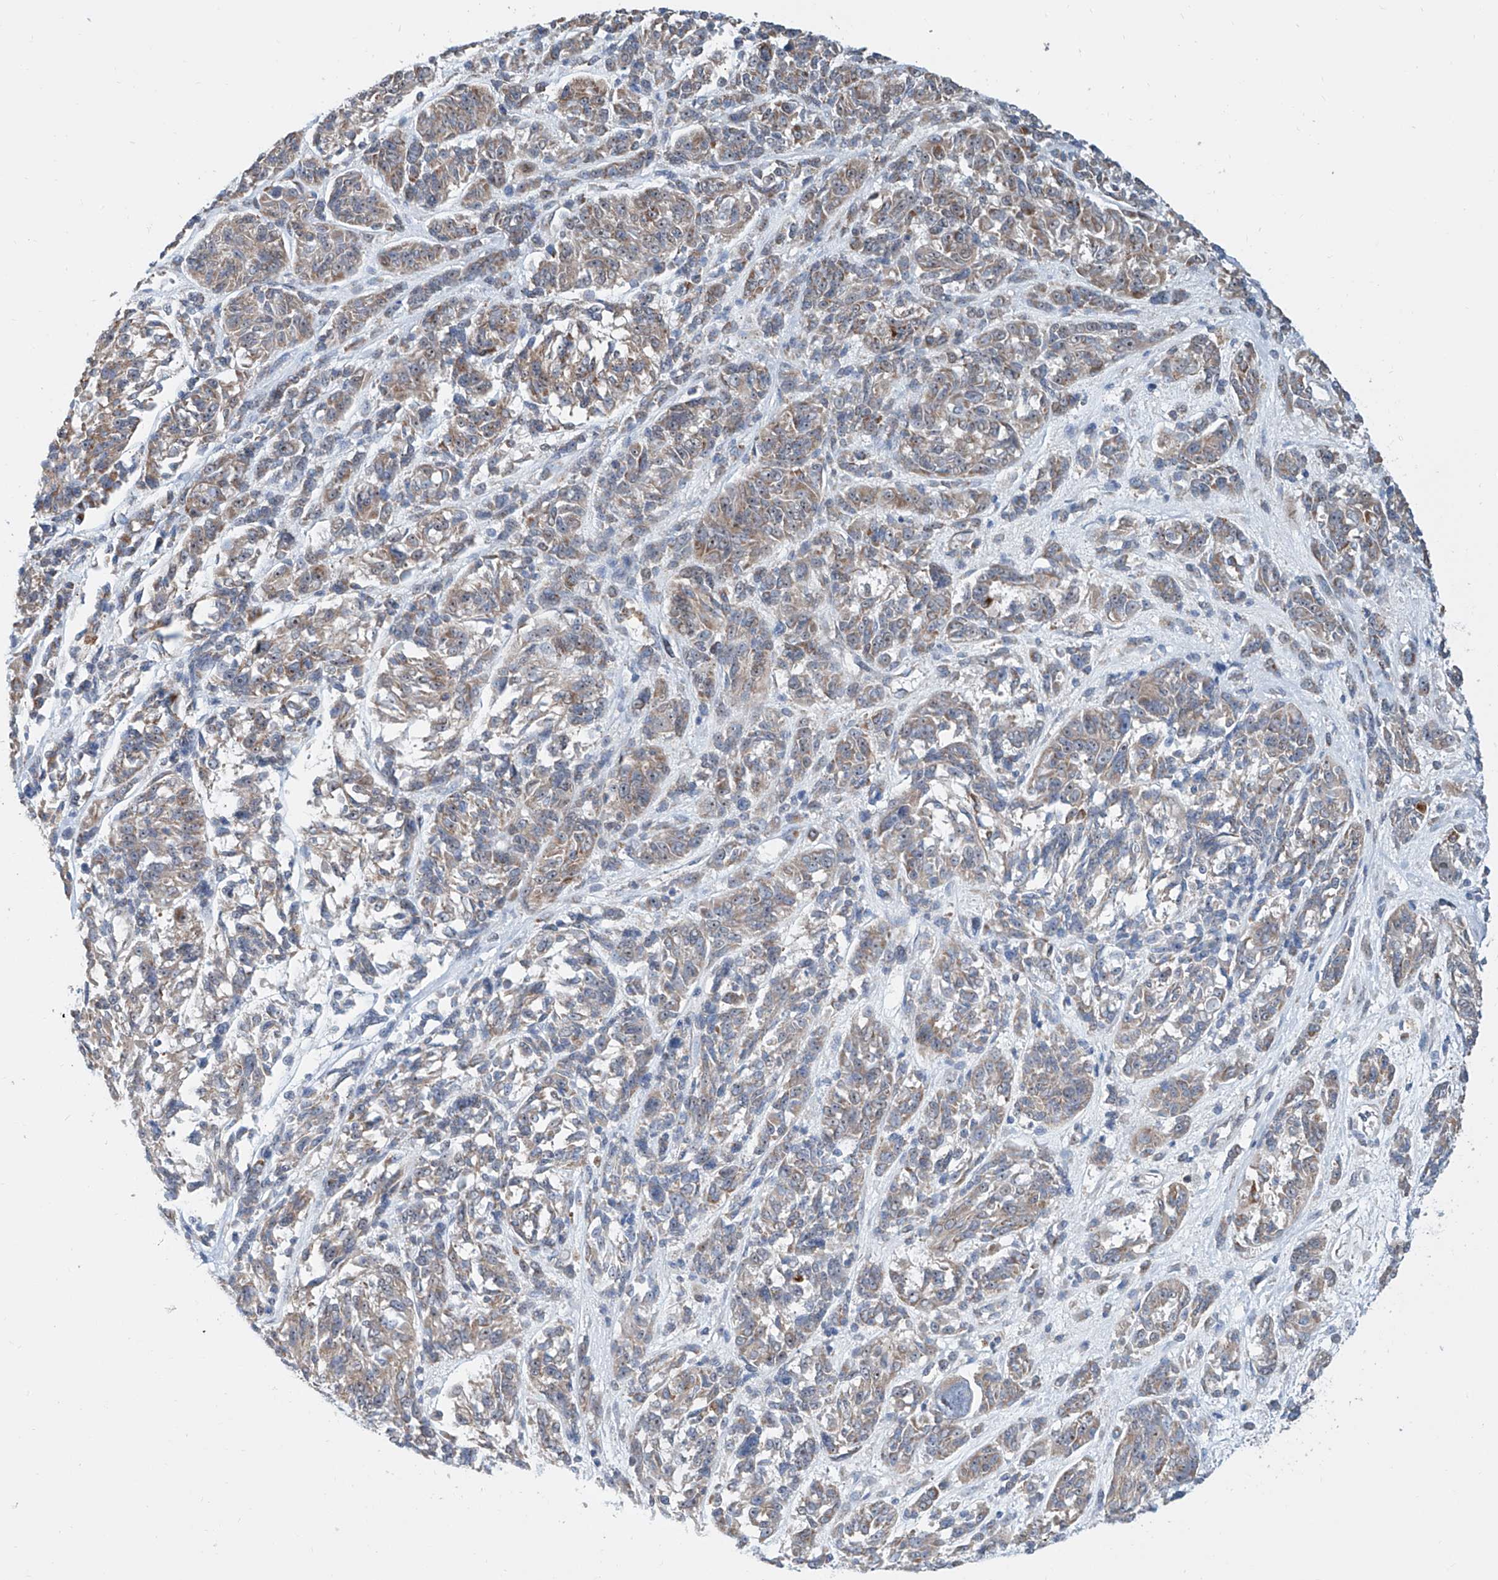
{"staining": {"intensity": "moderate", "quantity": ">75%", "location": "cytoplasmic/membranous,nuclear"}, "tissue": "melanoma", "cell_type": "Tumor cells", "image_type": "cancer", "snomed": [{"axis": "morphology", "description": "Malignant melanoma, NOS"}, {"axis": "topography", "description": "Skin"}], "caption": "Immunohistochemical staining of malignant melanoma reveals moderate cytoplasmic/membranous and nuclear protein staining in about >75% of tumor cells. The staining was performed using DAB (3,3'-diaminobenzidine), with brown indicating positive protein expression. Nuclei are stained blue with hematoxylin.", "gene": "SDE2", "patient": {"sex": "male", "age": 53}}